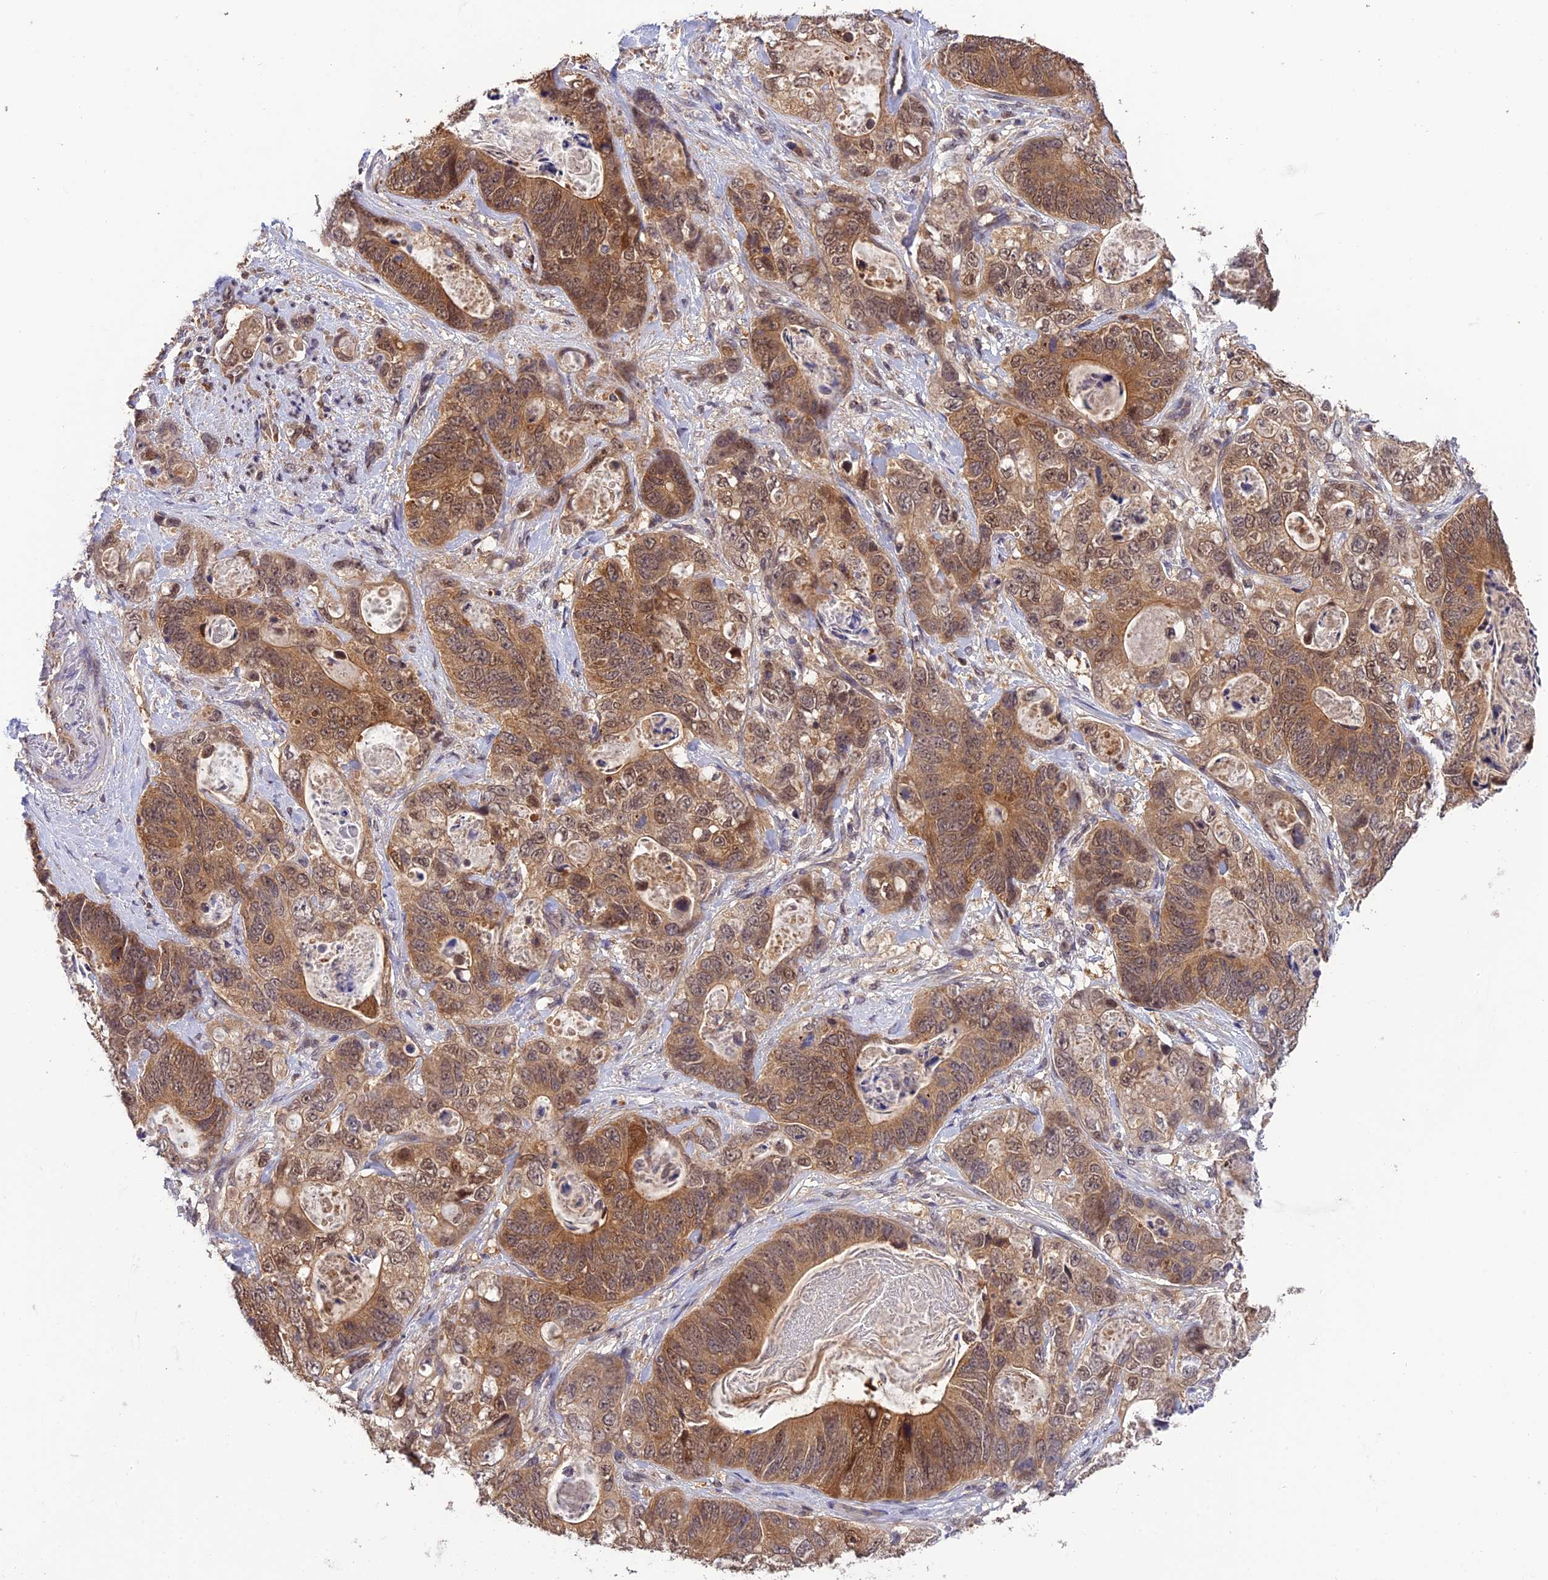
{"staining": {"intensity": "moderate", "quantity": ">75%", "location": "cytoplasmic/membranous,nuclear"}, "tissue": "stomach cancer", "cell_type": "Tumor cells", "image_type": "cancer", "snomed": [{"axis": "morphology", "description": "Normal tissue, NOS"}, {"axis": "morphology", "description": "Adenocarcinoma, NOS"}, {"axis": "topography", "description": "Stomach"}], "caption": "Immunohistochemistry micrograph of stomach adenocarcinoma stained for a protein (brown), which reveals medium levels of moderate cytoplasmic/membranous and nuclear expression in about >75% of tumor cells.", "gene": "MNS1", "patient": {"sex": "female", "age": 89}}